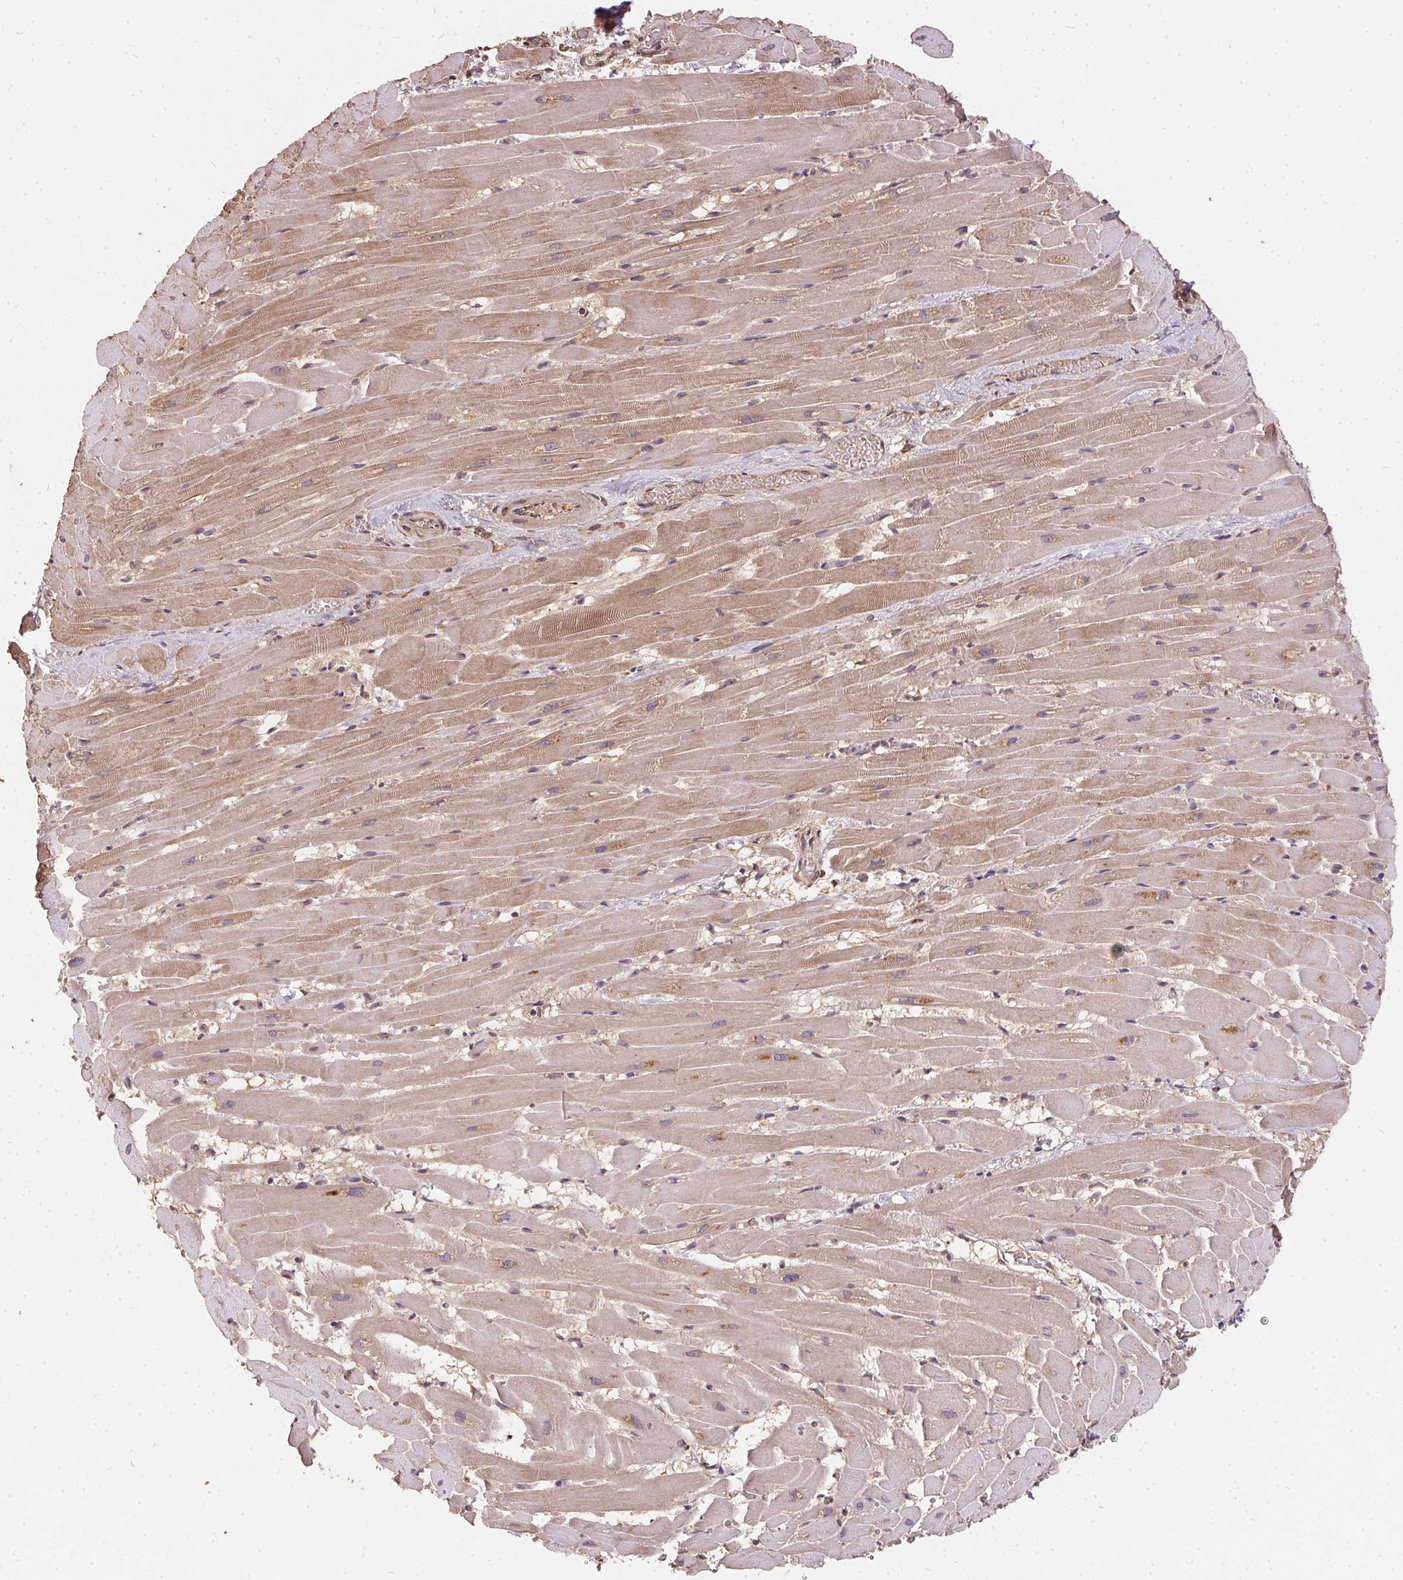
{"staining": {"intensity": "weak", "quantity": ">75%", "location": "cytoplasmic/membranous"}, "tissue": "heart muscle", "cell_type": "Cardiomyocytes", "image_type": "normal", "snomed": [{"axis": "morphology", "description": "Normal tissue, NOS"}, {"axis": "topography", "description": "Heart"}], "caption": "This image displays normal heart muscle stained with immunohistochemistry (IHC) to label a protein in brown. The cytoplasmic/membranous of cardiomyocytes show weak positivity for the protein. Nuclei are counter-stained blue.", "gene": "EIF2S1", "patient": {"sex": "male", "age": 37}}